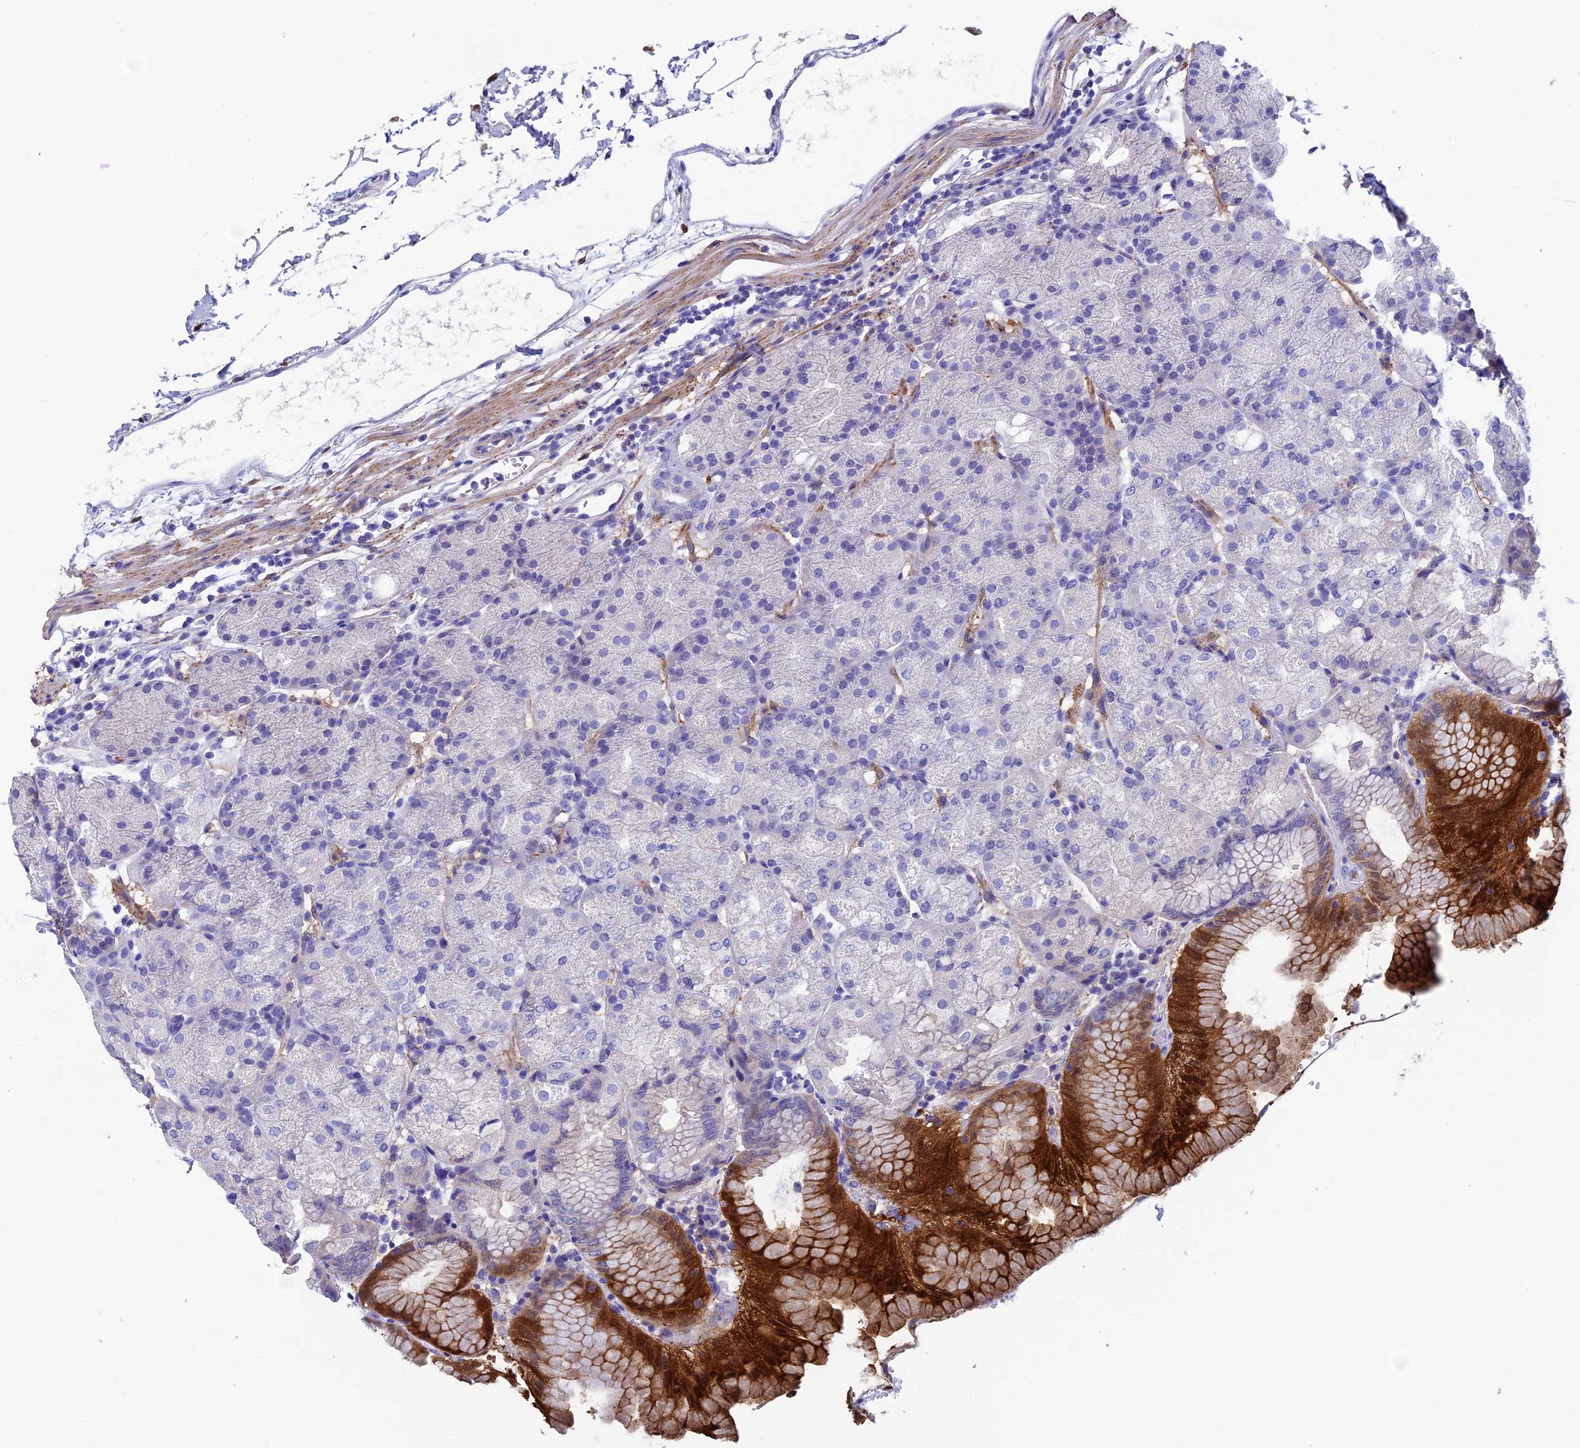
{"staining": {"intensity": "strong", "quantity": "<25%", "location": "cytoplasmic/membranous,nuclear"}, "tissue": "stomach", "cell_type": "Glandular cells", "image_type": "normal", "snomed": [{"axis": "morphology", "description": "Normal tissue, NOS"}, {"axis": "topography", "description": "Stomach, upper"}, {"axis": "topography", "description": "Stomach, lower"}], "caption": "A high-resolution micrograph shows immunohistochemistry staining of unremarkable stomach, which exhibits strong cytoplasmic/membranous,nuclear staining in about <25% of glandular cells.", "gene": "ADH7", "patient": {"sex": "male", "age": 62}}